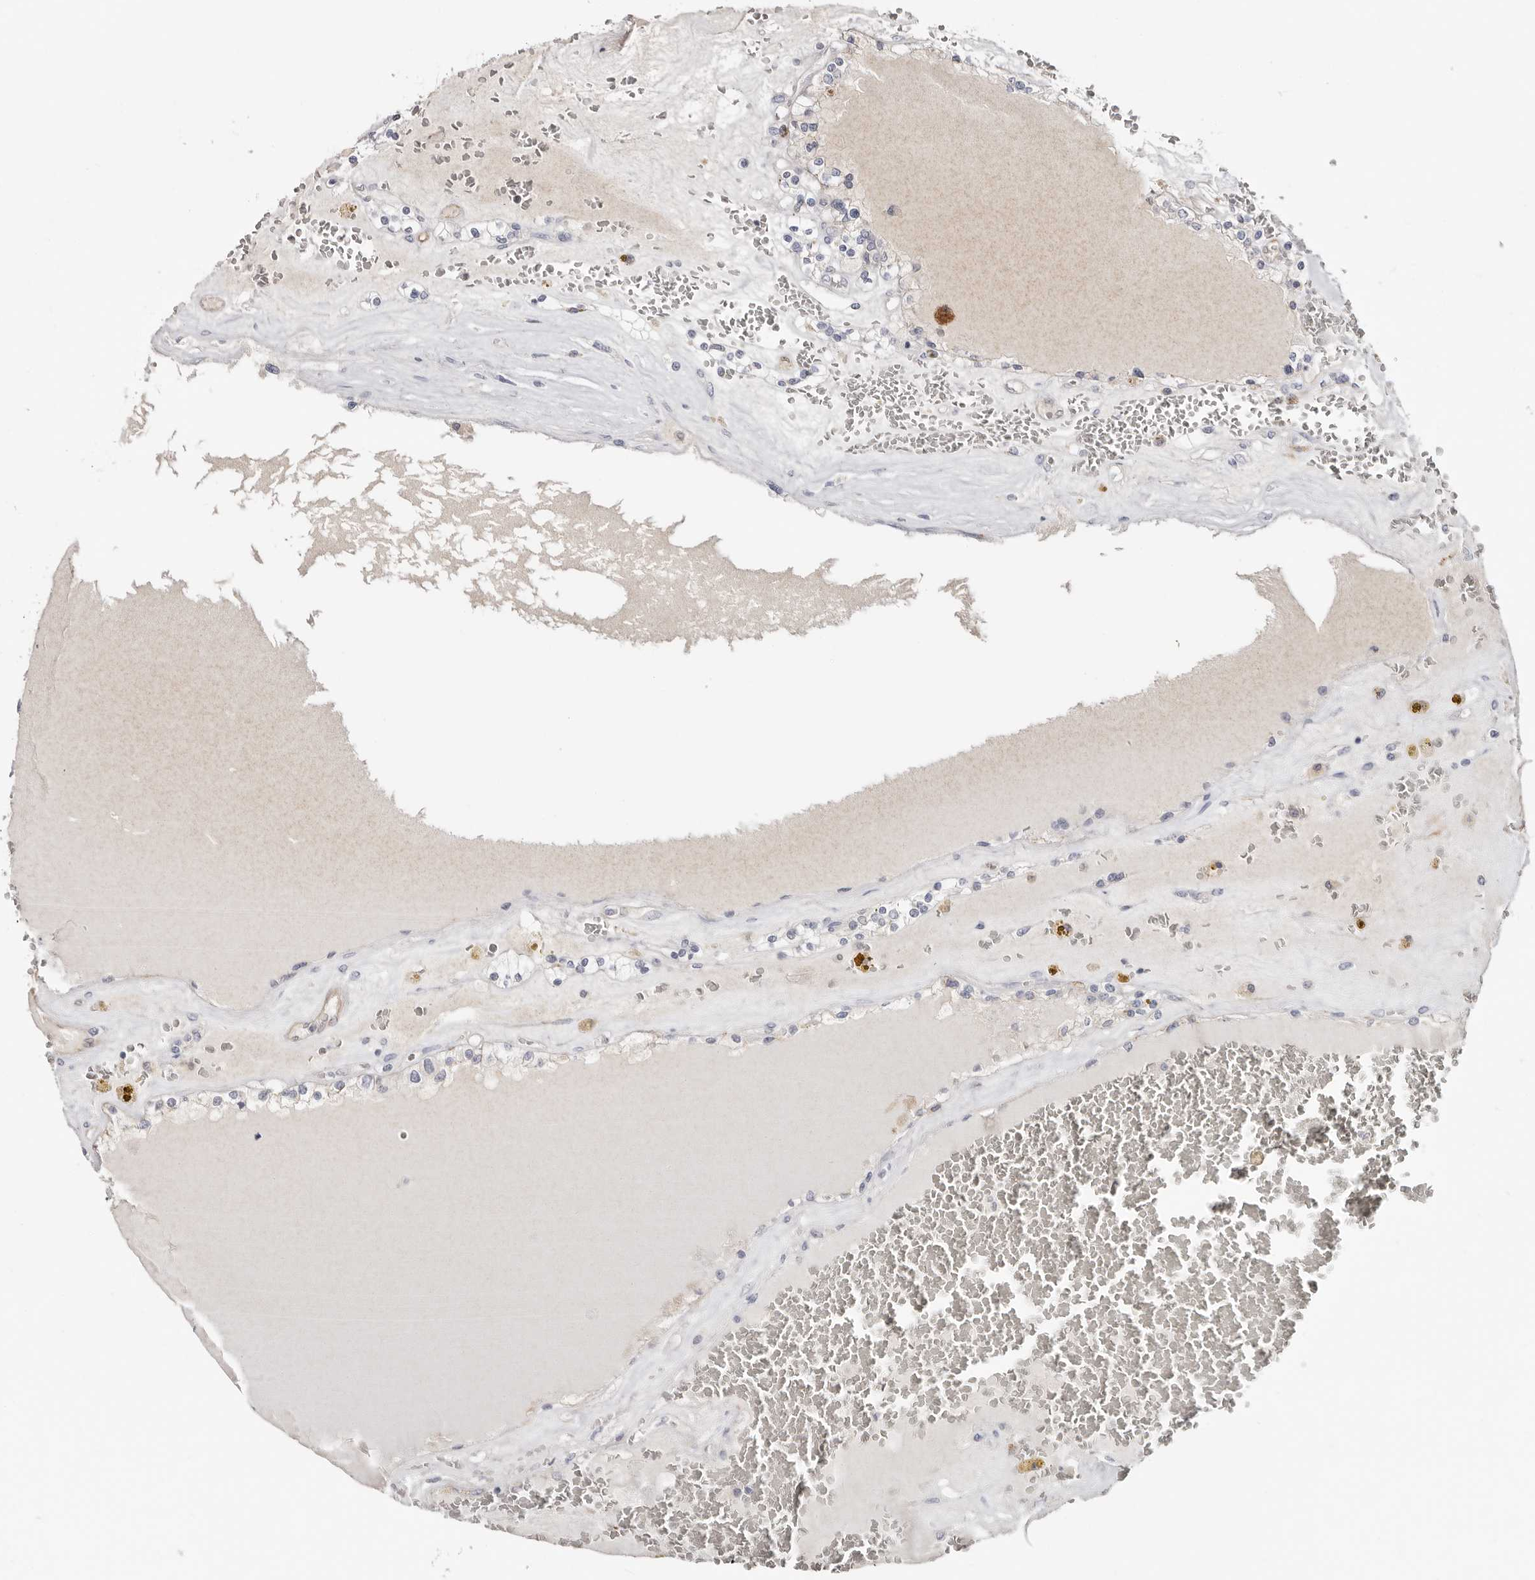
{"staining": {"intensity": "negative", "quantity": "none", "location": "none"}, "tissue": "renal cancer", "cell_type": "Tumor cells", "image_type": "cancer", "snomed": [{"axis": "morphology", "description": "Adenocarcinoma, NOS"}, {"axis": "topography", "description": "Kidney"}], "caption": "Immunohistochemical staining of human renal cancer (adenocarcinoma) demonstrates no significant staining in tumor cells.", "gene": "PKDCC", "patient": {"sex": "female", "age": 56}}